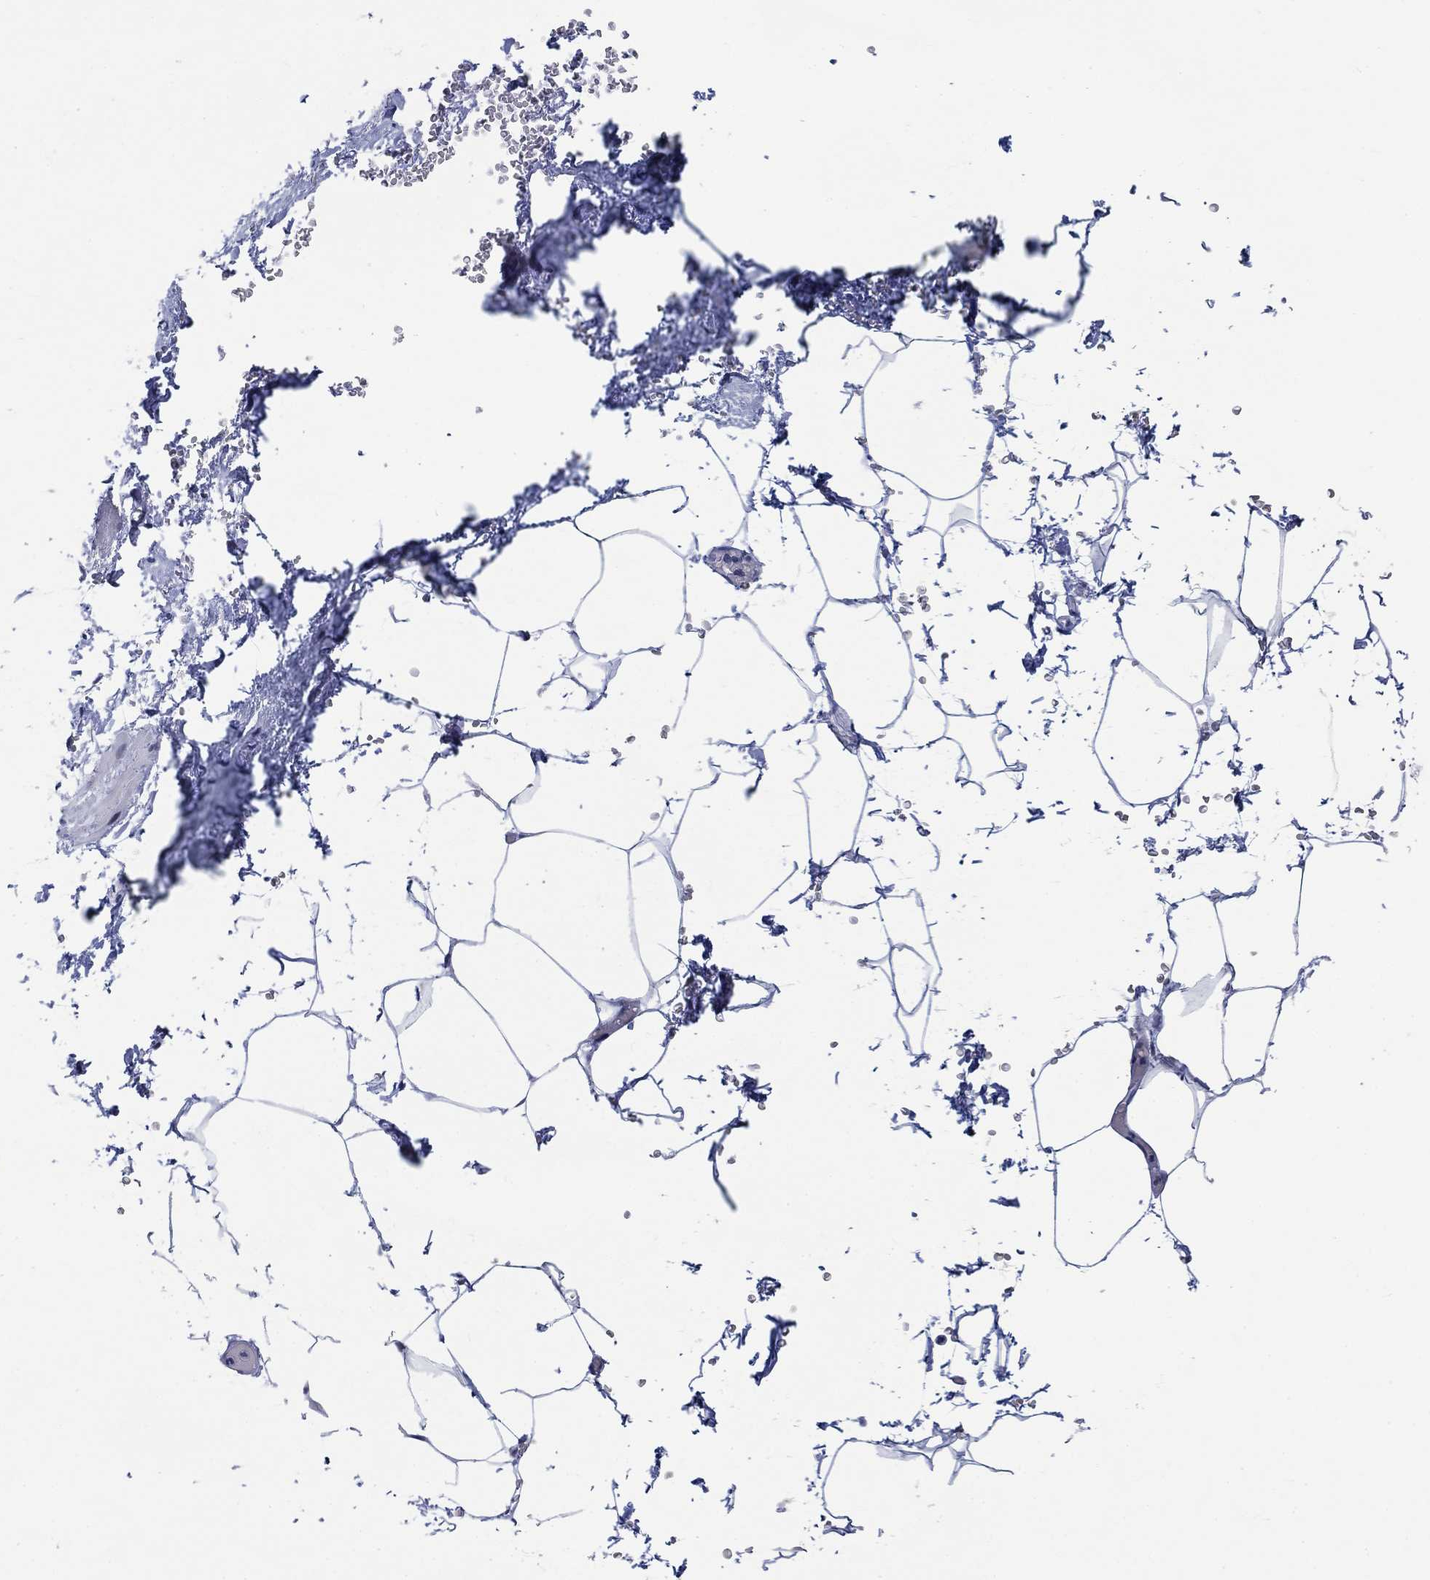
{"staining": {"intensity": "negative", "quantity": "none", "location": "none"}, "tissue": "adipose tissue", "cell_type": "Adipocytes", "image_type": "normal", "snomed": [{"axis": "morphology", "description": "Normal tissue, NOS"}, {"axis": "topography", "description": "Soft tissue"}, {"axis": "topography", "description": "Adipose tissue"}, {"axis": "topography", "description": "Vascular tissue"}, {"axis": "topography", "description": "Peripheral nerve tissue"}], "caption": "DAB (3,3'-diaminobenzidine) immunohistochemical staining of benign human adipose tissue shows no significant expression in adipocytes.", "gene": "NEU3", "patient": {"sex": "male", "age": 68}}